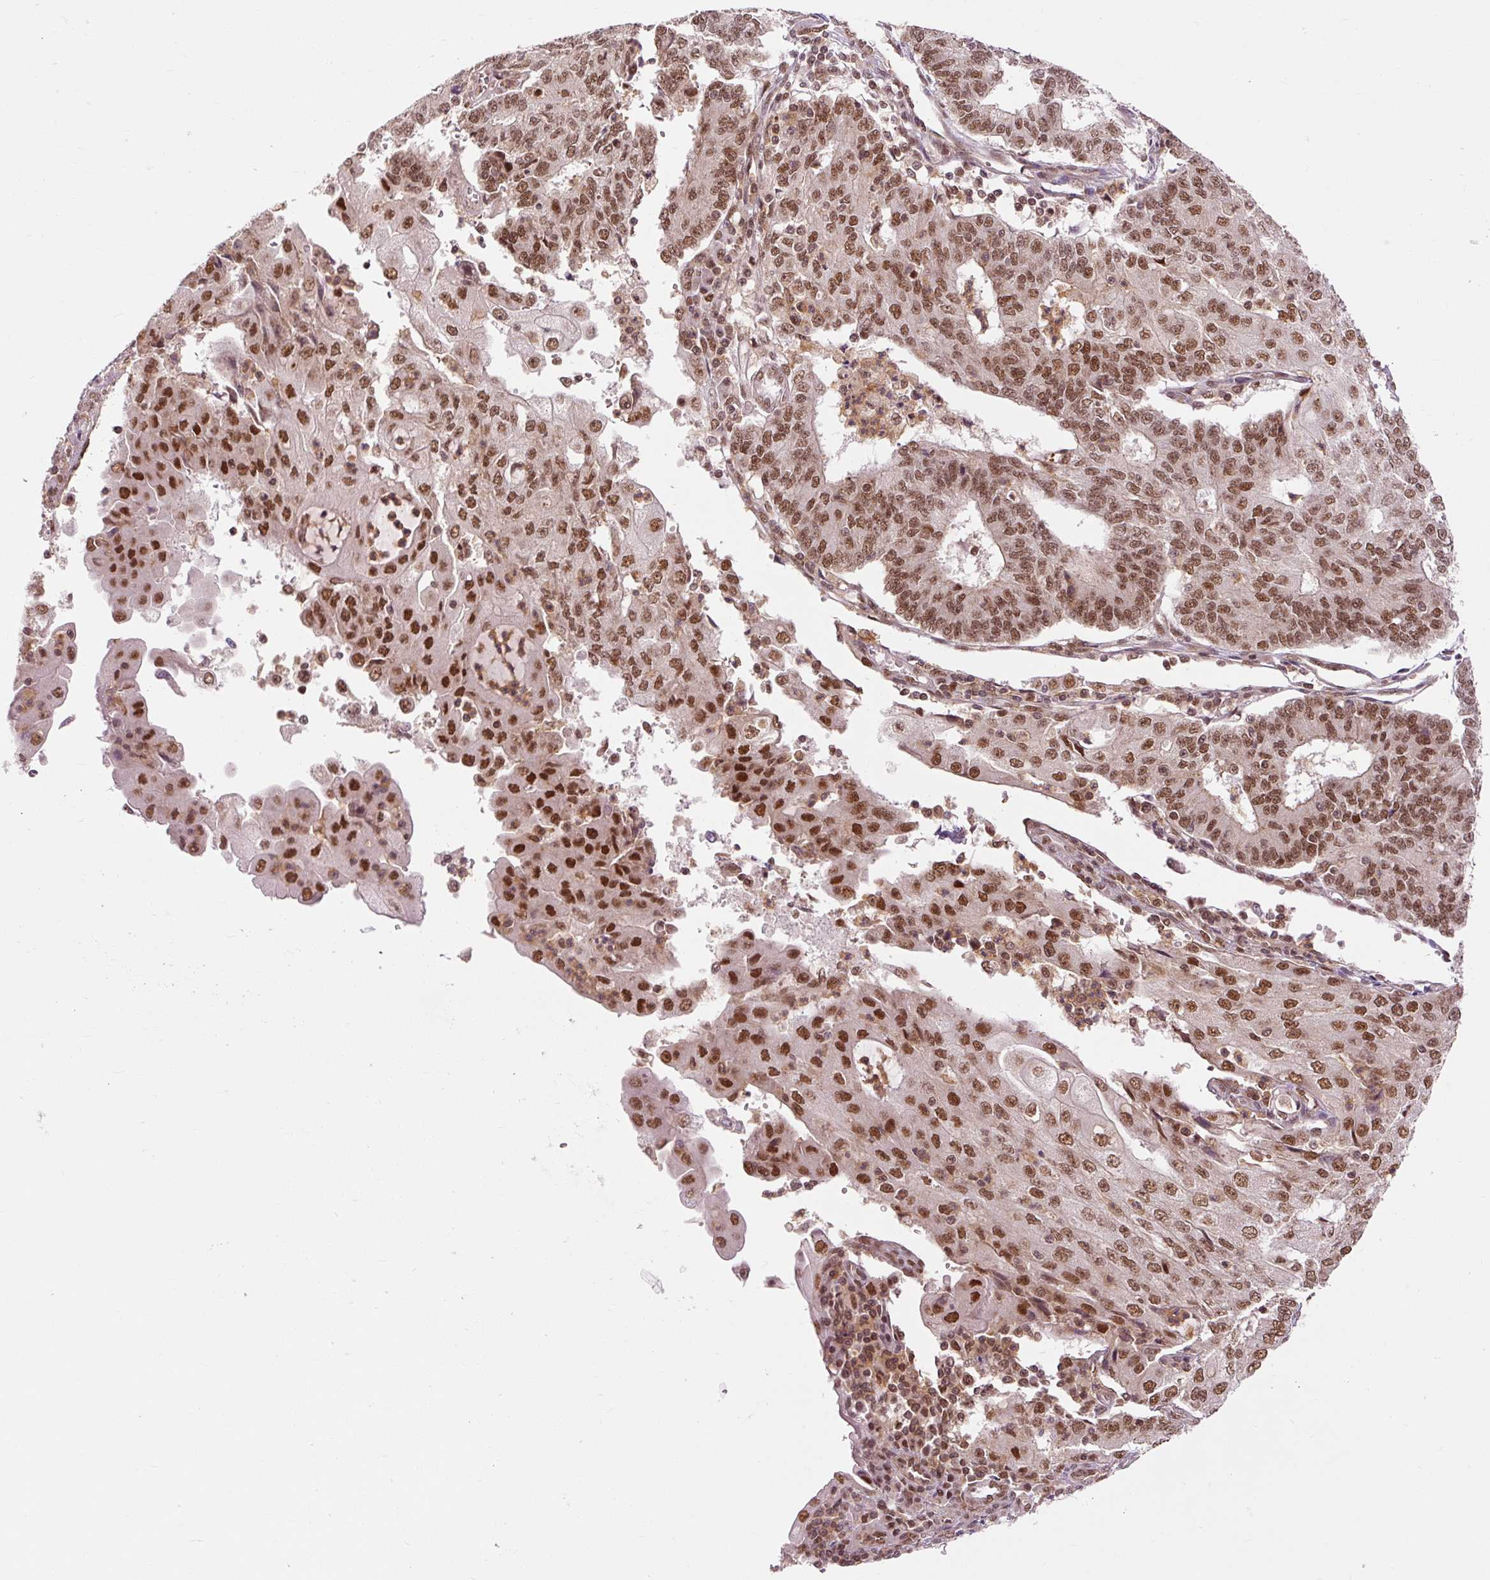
{"staining": {"intensity": "moderate", "quantity": ">75%", "location": "nuclear"}, "tissue": "endometrial cancer", "cell_type": "Tumor cells", "image_type": "cancer", "snomed": [{"axis": "morphology", "description": "Adenocarcinoma, NOS"}, {"axis": "topography", "description": "Endometrium"}], "caption": "Protein expression analysis of endometrial cancer (adenocarcinoma) shows moderate nuclear positivity in about >75% of tumor cells.", "gene": "CSTF1", "patient": {"sex": "female", "age": 56}}